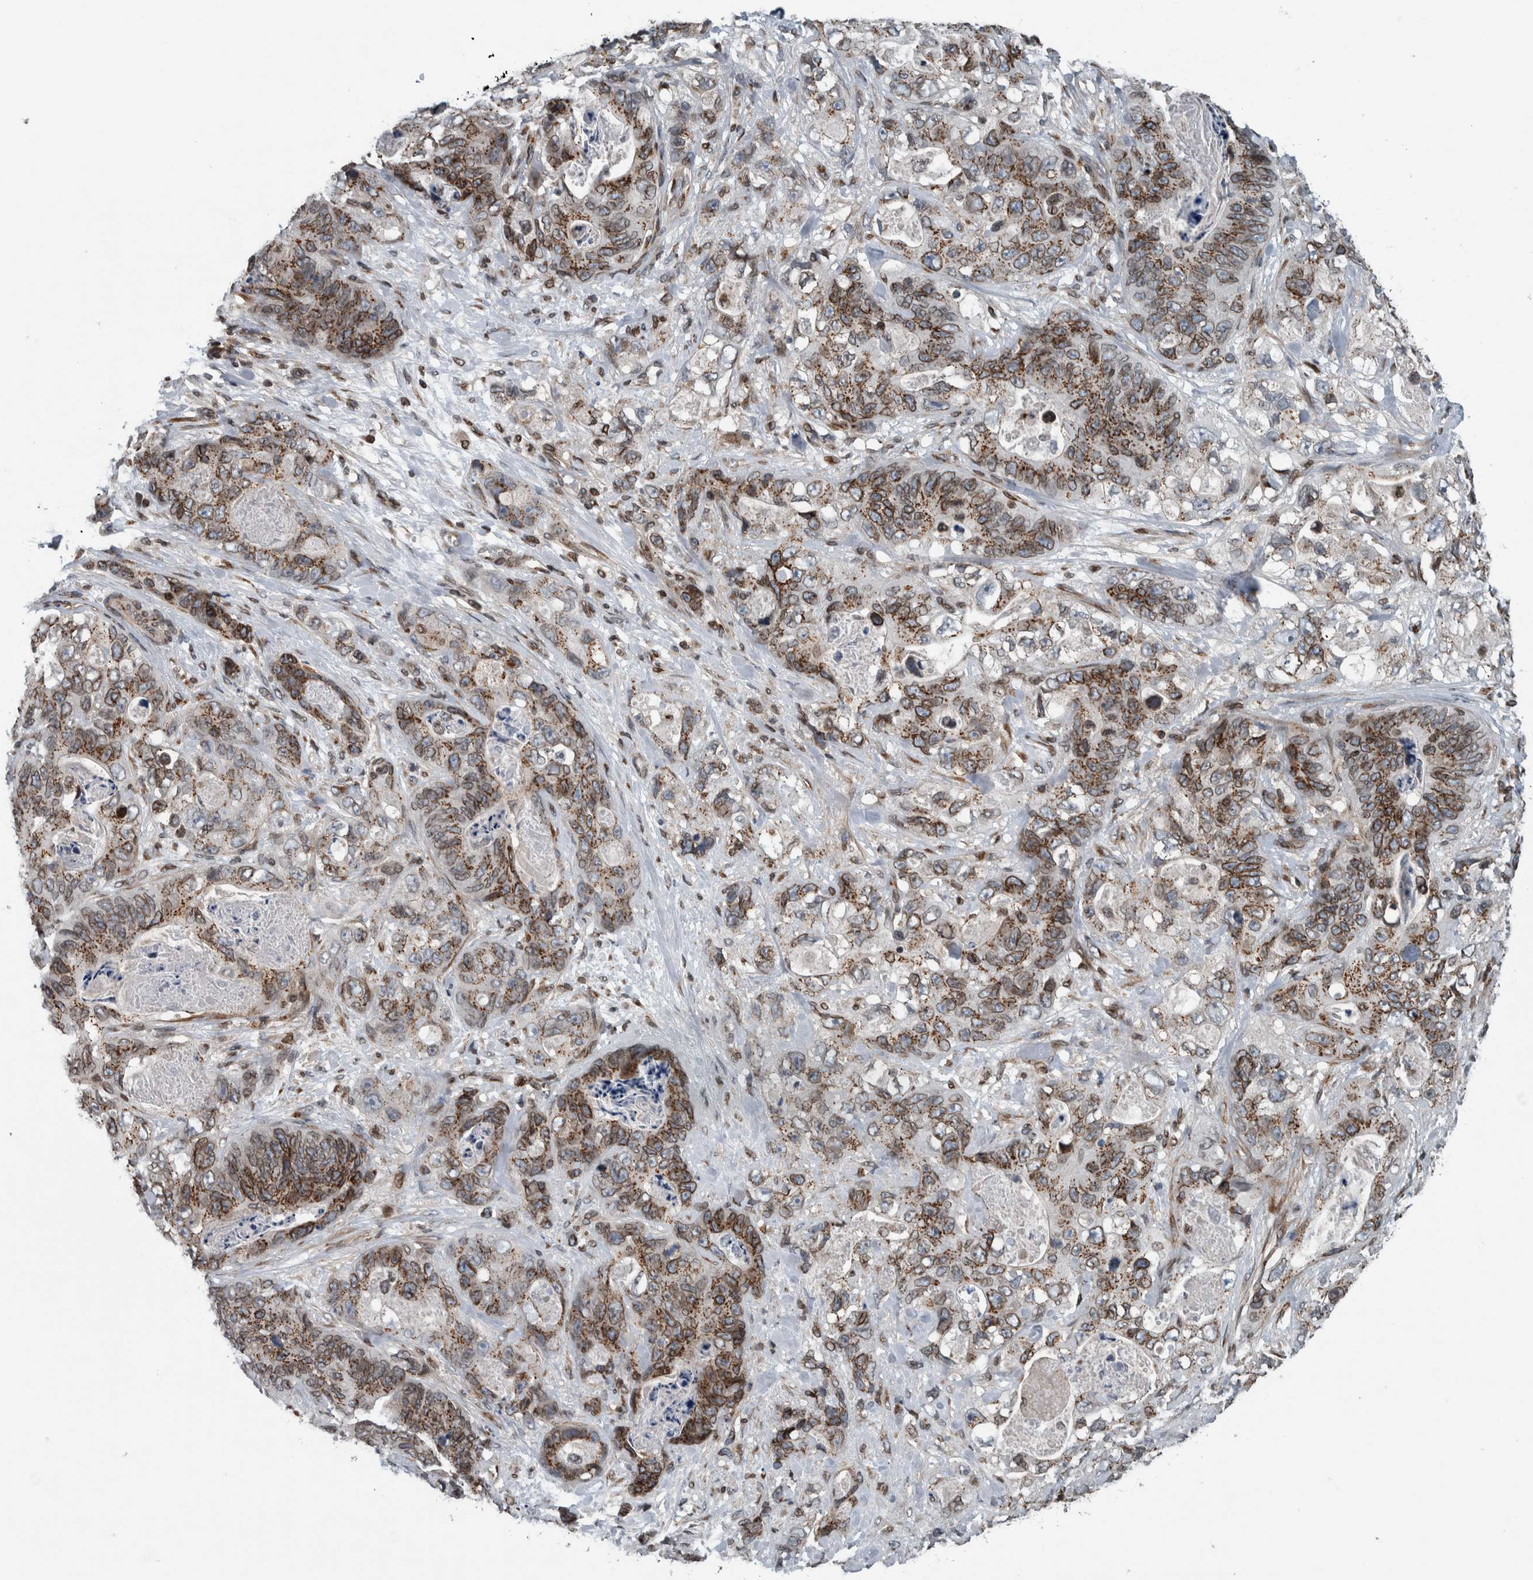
{"staining": {"intensity": "moderate", "quantity": ">75%", "location": "cytoplasmic/membranous"}, "tissue": "stomach cancer", "cell_type": "Tumor cells", "image_type": "cancer", "snomed": [{"axis": "morphology", "description": "Normal tissue, NOS"}, {"axis": "morphology", "description": "Adenocarcinoma, NOS"}, {"axis": "topography", "description": "Stomach"}], "caption": "Stomach adenocarcinoma stained for a protein (brown) shows moderate cytoplasmic/membranous positive positivity in approximately >75% of tumor cells.", "gene": "FAM135B", "patient": {"sex": "female", "age": 89}}